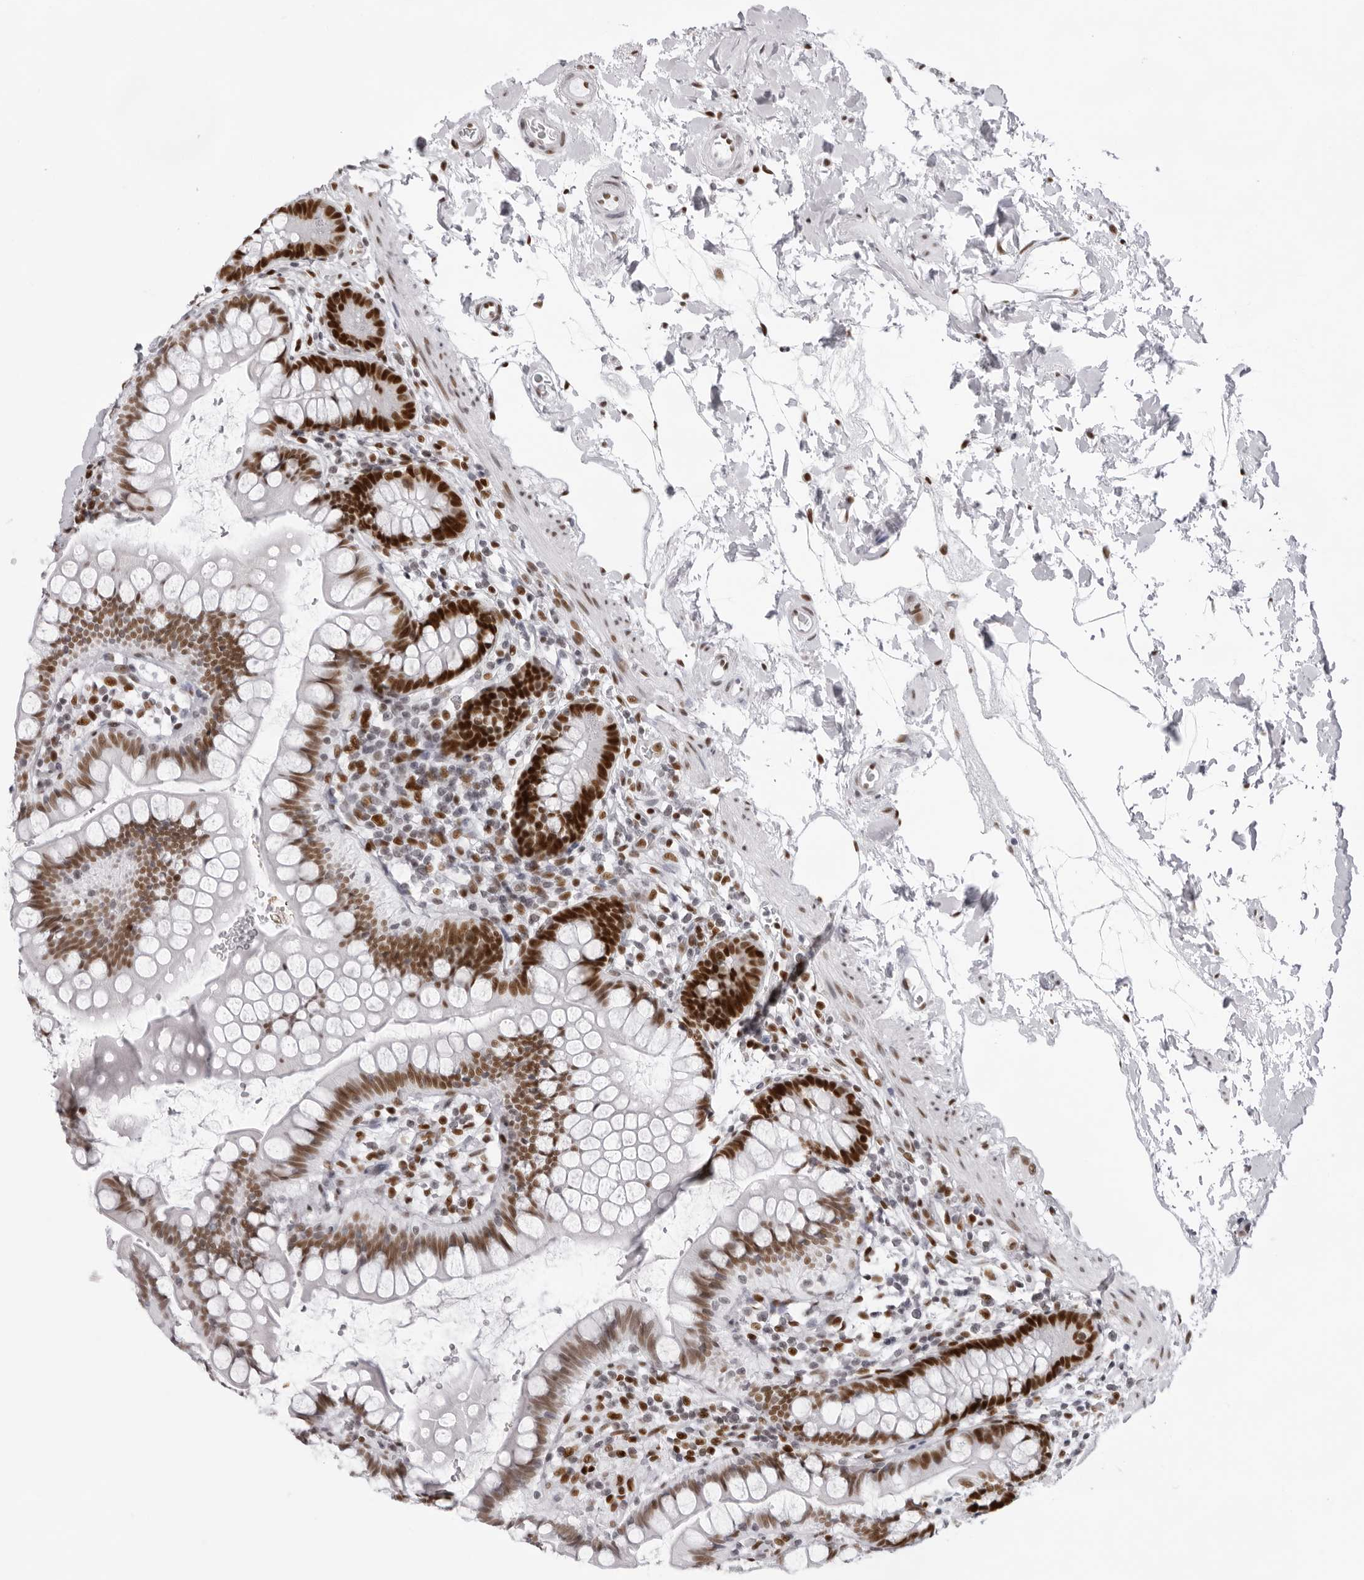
{"staining": {"intensity": "strong", "quantity": "25%-75%", "location": "nuclear"}, "tissue": "small intestine", "cell_type": "Glandular cells", "image_type": "normal", "snomed": [{"axis": "morphology", "description": "Normal tissue, NOS"}, {"axis": "topography", "description": "Small intestine"}], "caption": "IHC (DAB) staining of normal small intestine displays strong nuclear protein positivity in about 25%-75% of glandular cells. (DAB (3,3'-diaminobenzidine) = brown stain, brightfield microscopy at high magnification).", "gene": "IRF2BP2", "patient": {"sex": "female", "age": 84}}